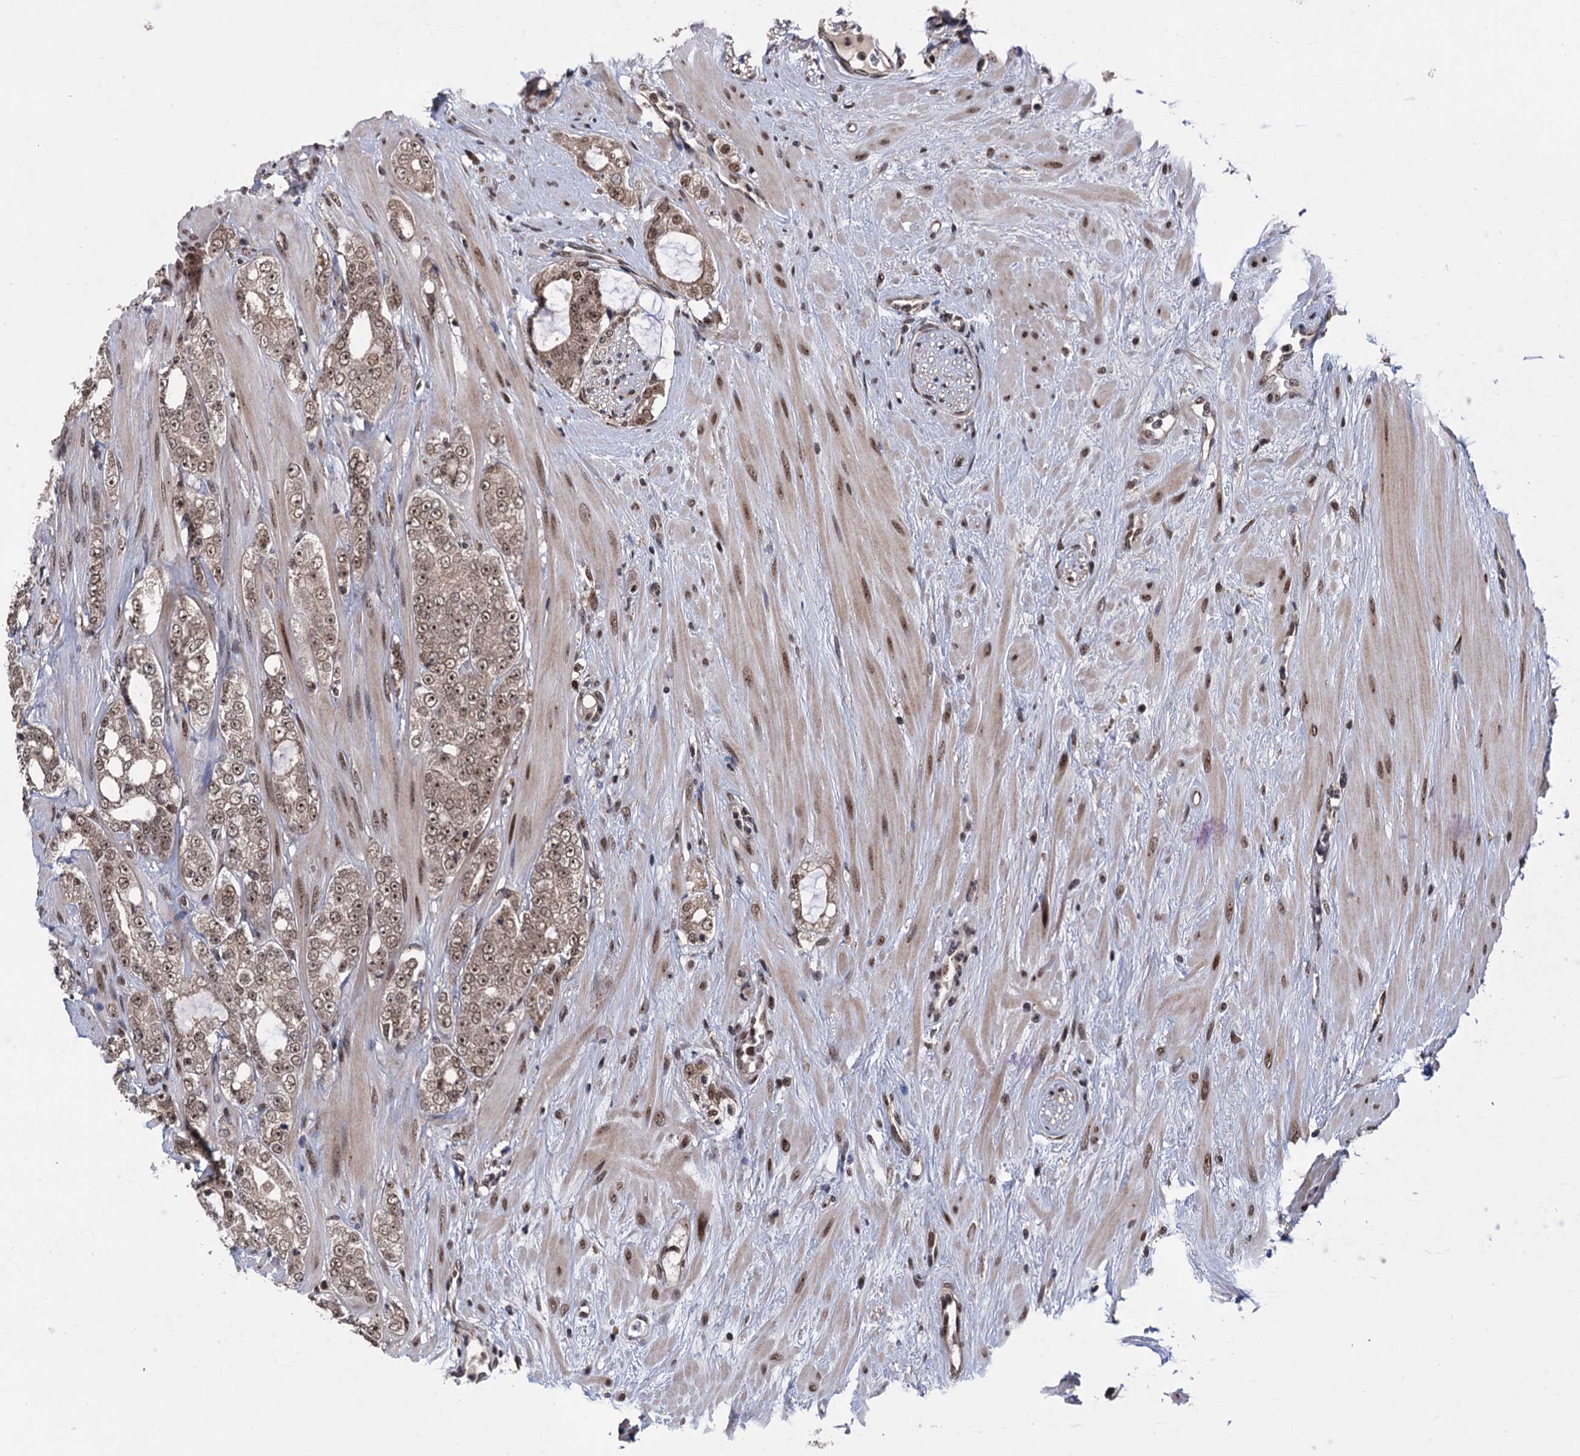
{"staining": {"intensity": "moderate", "quantity": "25%-75%", "location": "nuclear"}, "tissue": "prostate cancer", "cell_type": "Tumor cells", "image_type": "cancer", "snomed": [{"axis": "morphology", "description": "Adenocarcinoma, High grade"}, {"axis": "topography", "description": "Prostate"}], "caption": "The immunohistochemical stain shows moderate nuclear staining in tumor cells of prostate cancer (high-grade adenocarcinoma) tissue. The staining was performed using DAB (3,3'-diaminobenzidine) to visualize the protein expression in brown, while the nuclei were stained in blue with hematoxylin (Magnification: 20x).", "gene": "RASSF4", "patient": {"sex": "male", "age": 64}}